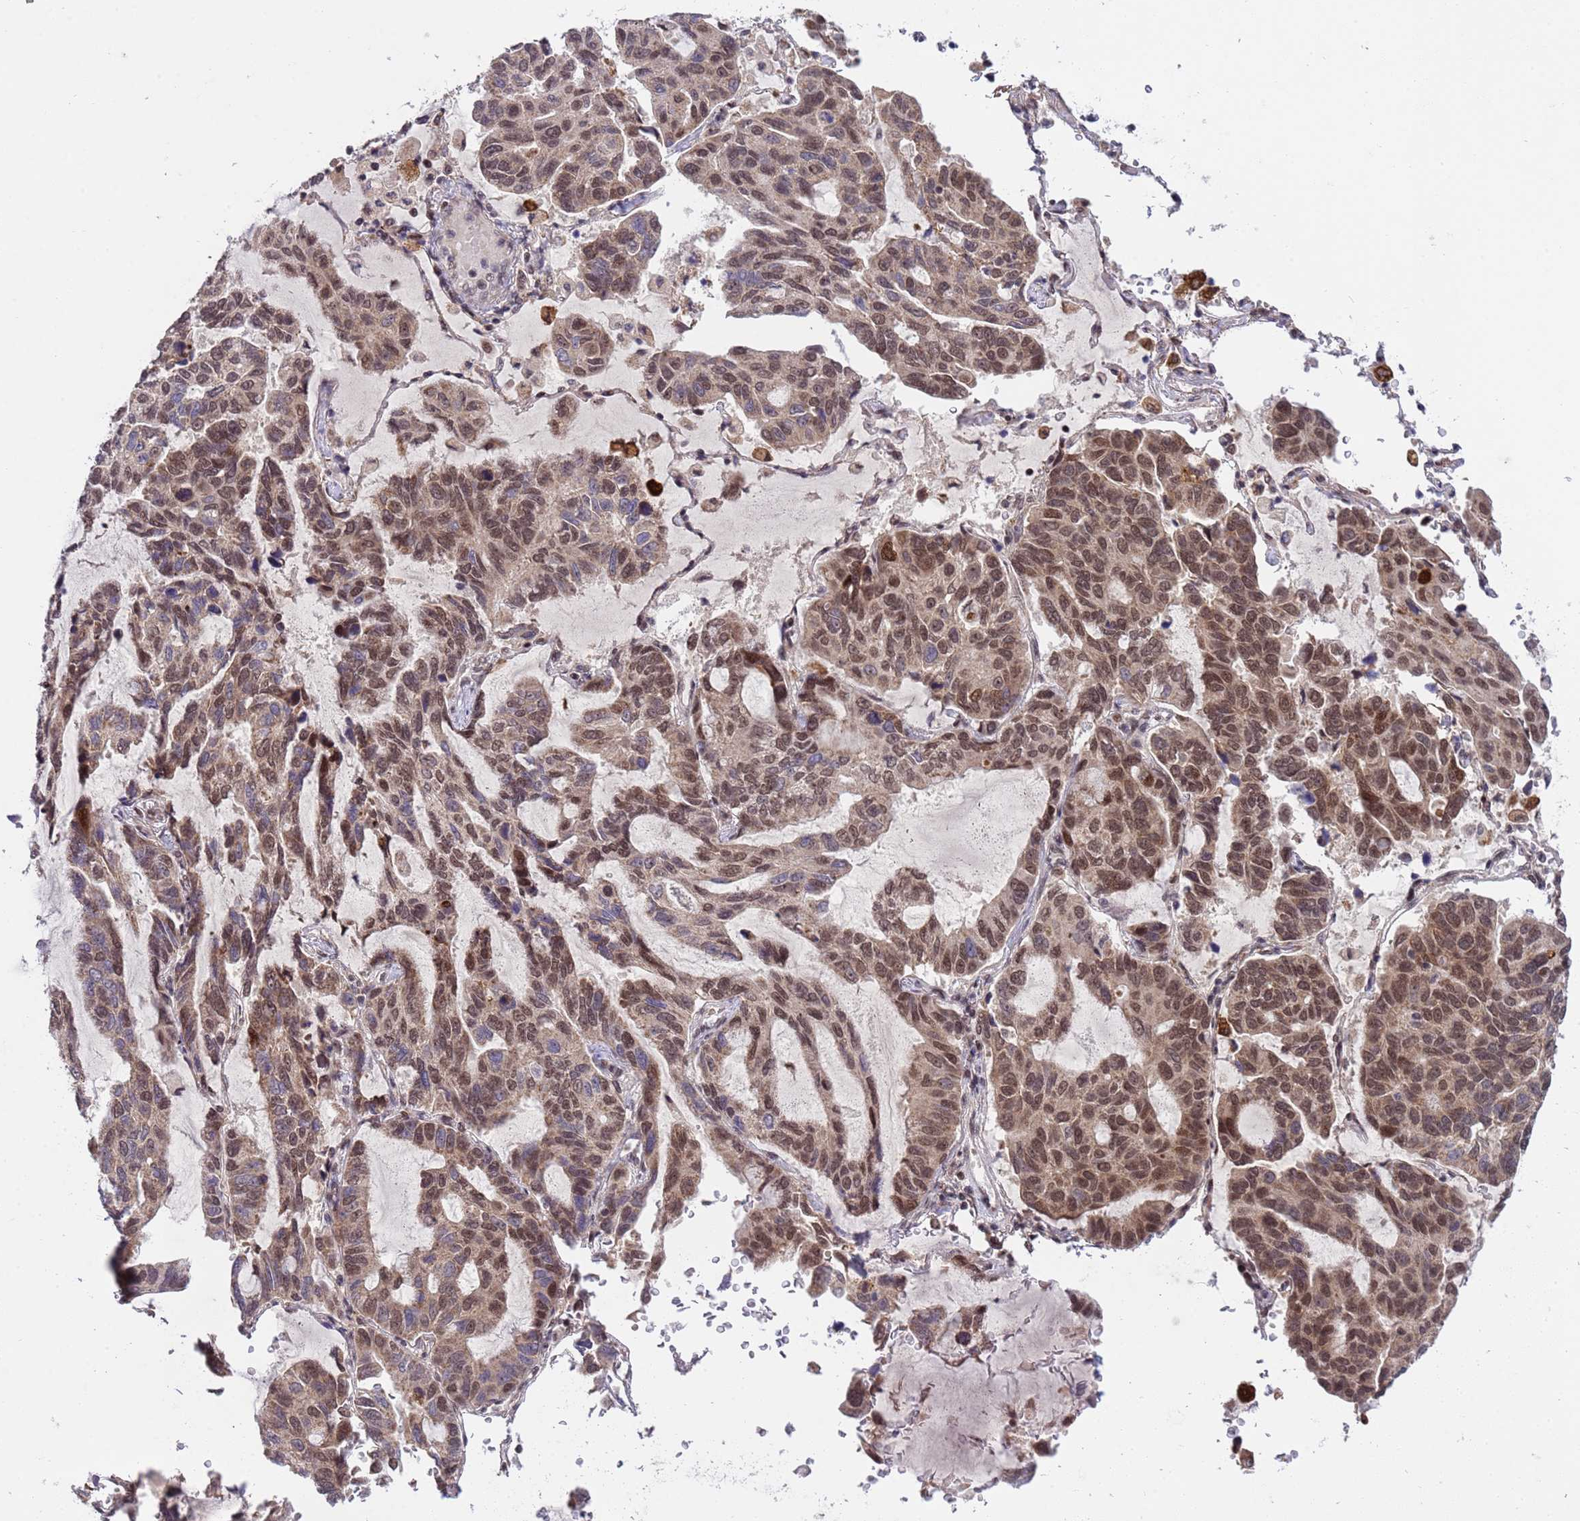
{"staining": {"intensity": "moderate", "quantity": ">75%", "location": "nuclear"}, "tissue": "lung cancer", "cell_type": "Tumor cells", "image_type": "cancer", "snomed": [{"axis": "morphology", "description": "Adenocarcinoma, NOS"}, {"axis": "topography", "description": "Lung"}], "caption": "This micrograph reveals adenocarcinoma (lung) stained with immunohistochemistry to label a protein in brown. The nuclear of tumor cells show moderate positivity for the protein. Nuclei are counter-stained blue.", "gene": "PPM1H", "patient": {"sex": "male", "age": 64}}